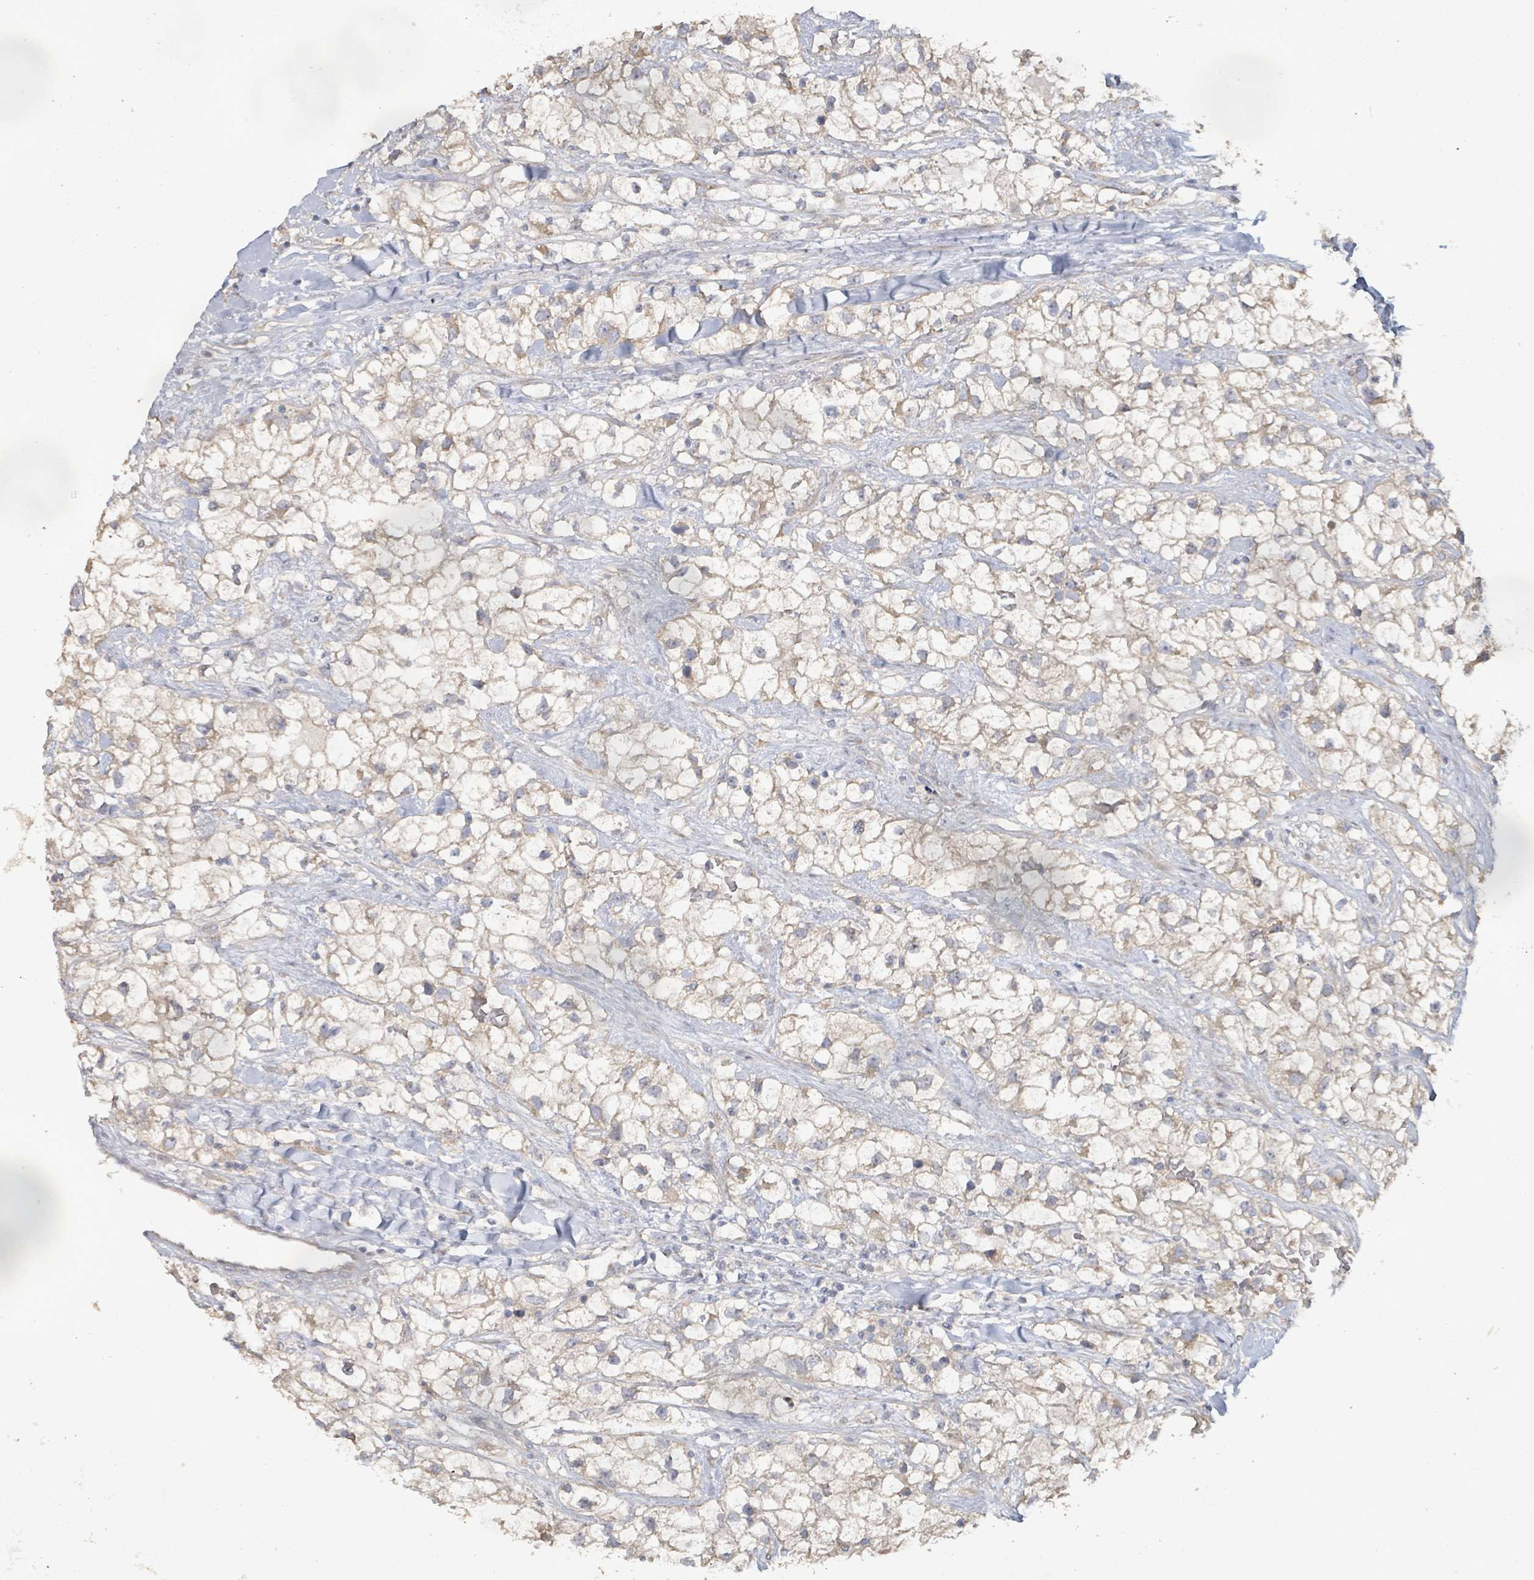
{"staining": {"intensity": "weak", "quantity": "25%-75%", "location": "cytoplasmic/membranous"}, "tissue": "renal cancer", "cell_type": "Tumor cells", "image_type": "cancer", "snomed": [{"axis": "morphology", "description": "Adenocarcinoma, NOS"}, {"axis": "topography", "description": "Kidney"}], "caption": "An IHC histopathology image of tumor tissue is shown. Protein staining in brown shows weak cytoplasmic/membranous positivity in renal cancer (adenocarcinoma) within tumor cells. (DAB = brown stain, brightfield microscopy at high magnification).", "gene": "KCNS2", "patient": {"sex": "male", "age": 59}}